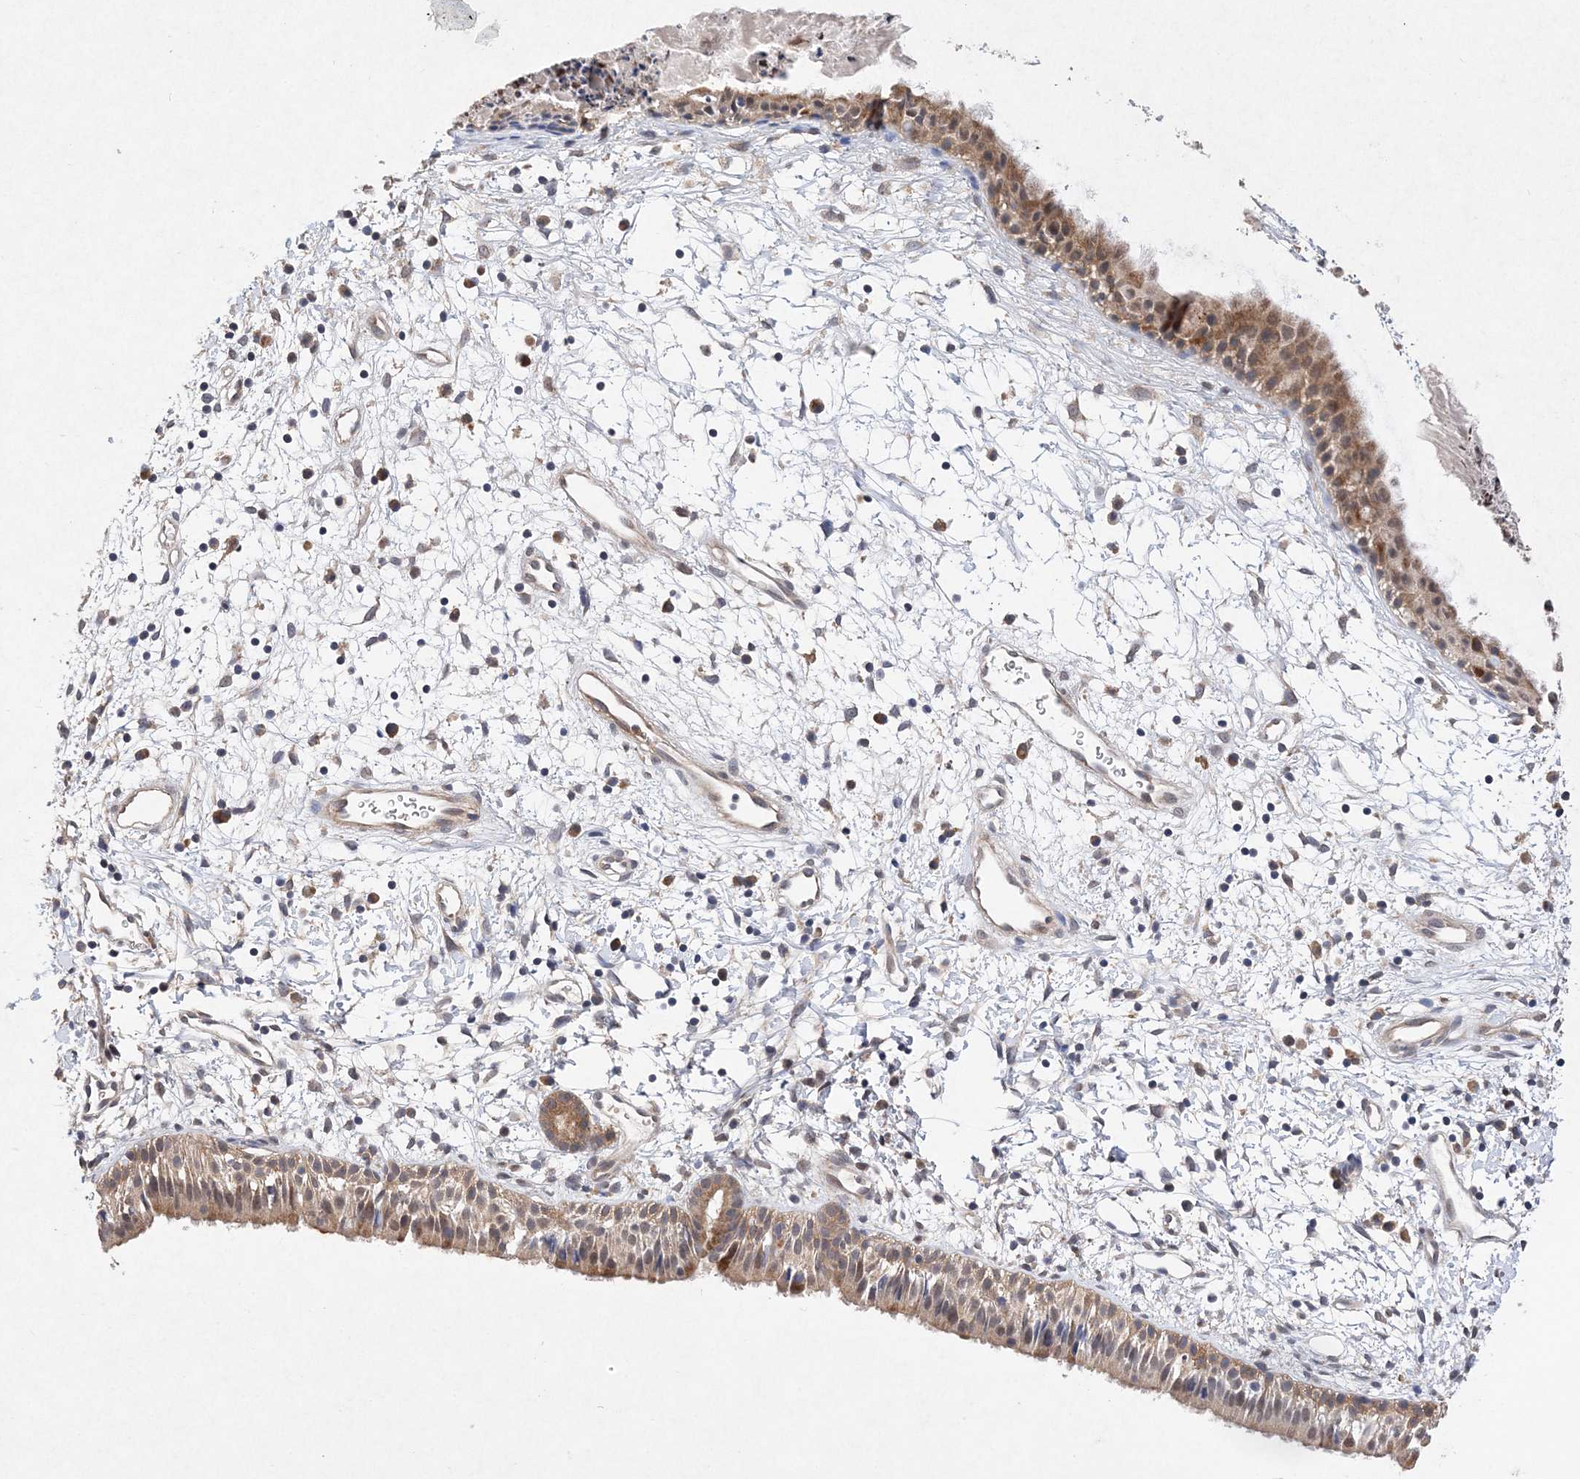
{"staining": {"intensity": "moderate", "quantity": ">75%", "location": "cytoplasmic/membranous"}, "tissue": "nasopharynx", "cell_type": "Respiratory epithelial cells", "image_type": "normal", "snomed": [{"axis": "morphology", "description": "Normal tissue, NOS"}, {"axis": "topography", "description": "Nasopharynx"}], "caption": "Brown immunohistochemical staining in unremarkable human nasopharynx exhibits moderate cytoplasmic/membranous staining in about >75% of respiratory epithelial cells. The staining was performed using DAB, with brown indicating positive protein expression. Nuclei are stained blue with hematoxylin.", "gene": "PROSER1", "patient": {"sex": "male", "age": 22}}